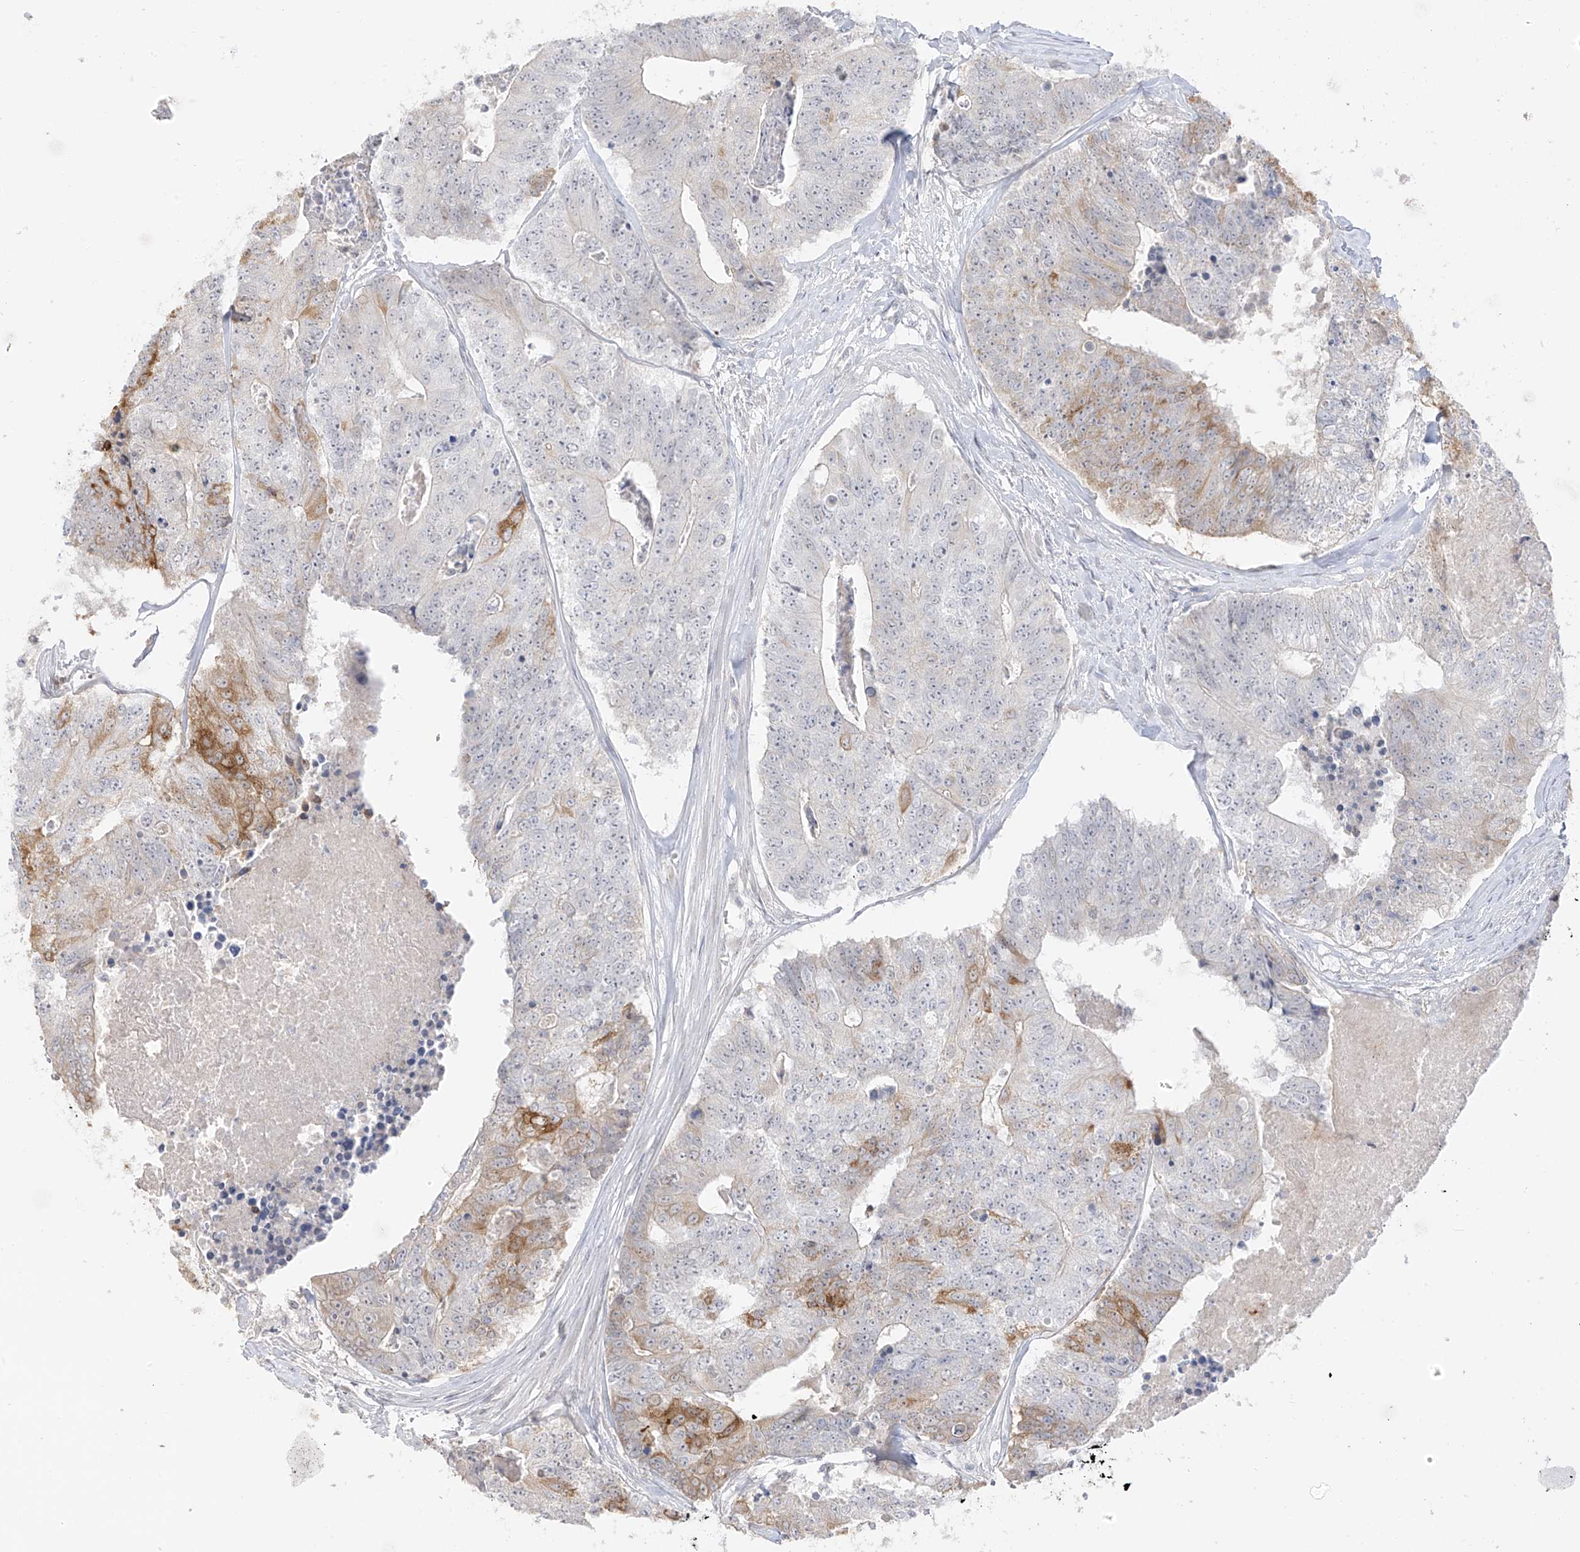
{"staining": {"intensity": "moderate", "quantity": "<25%", "location": "cytoplasmic/membranous"}, "tissue": "colorectal cancer", "cell_type": "Tumor cells", "image_type": "cancer", "snomed": [{"axis": "morphology", "description": "Adenocarcinoma, NOS"}, {"axis": "topography", "description": "Colon"}], "caption": "This is a histology image of IHC staining of colorectal adenocarcinoma, which shows moderate staining in the cytoplasmic/membranous of tumor cells.", "gene": "DCDC2", "patient": {"sex": "female", "age": 67}}